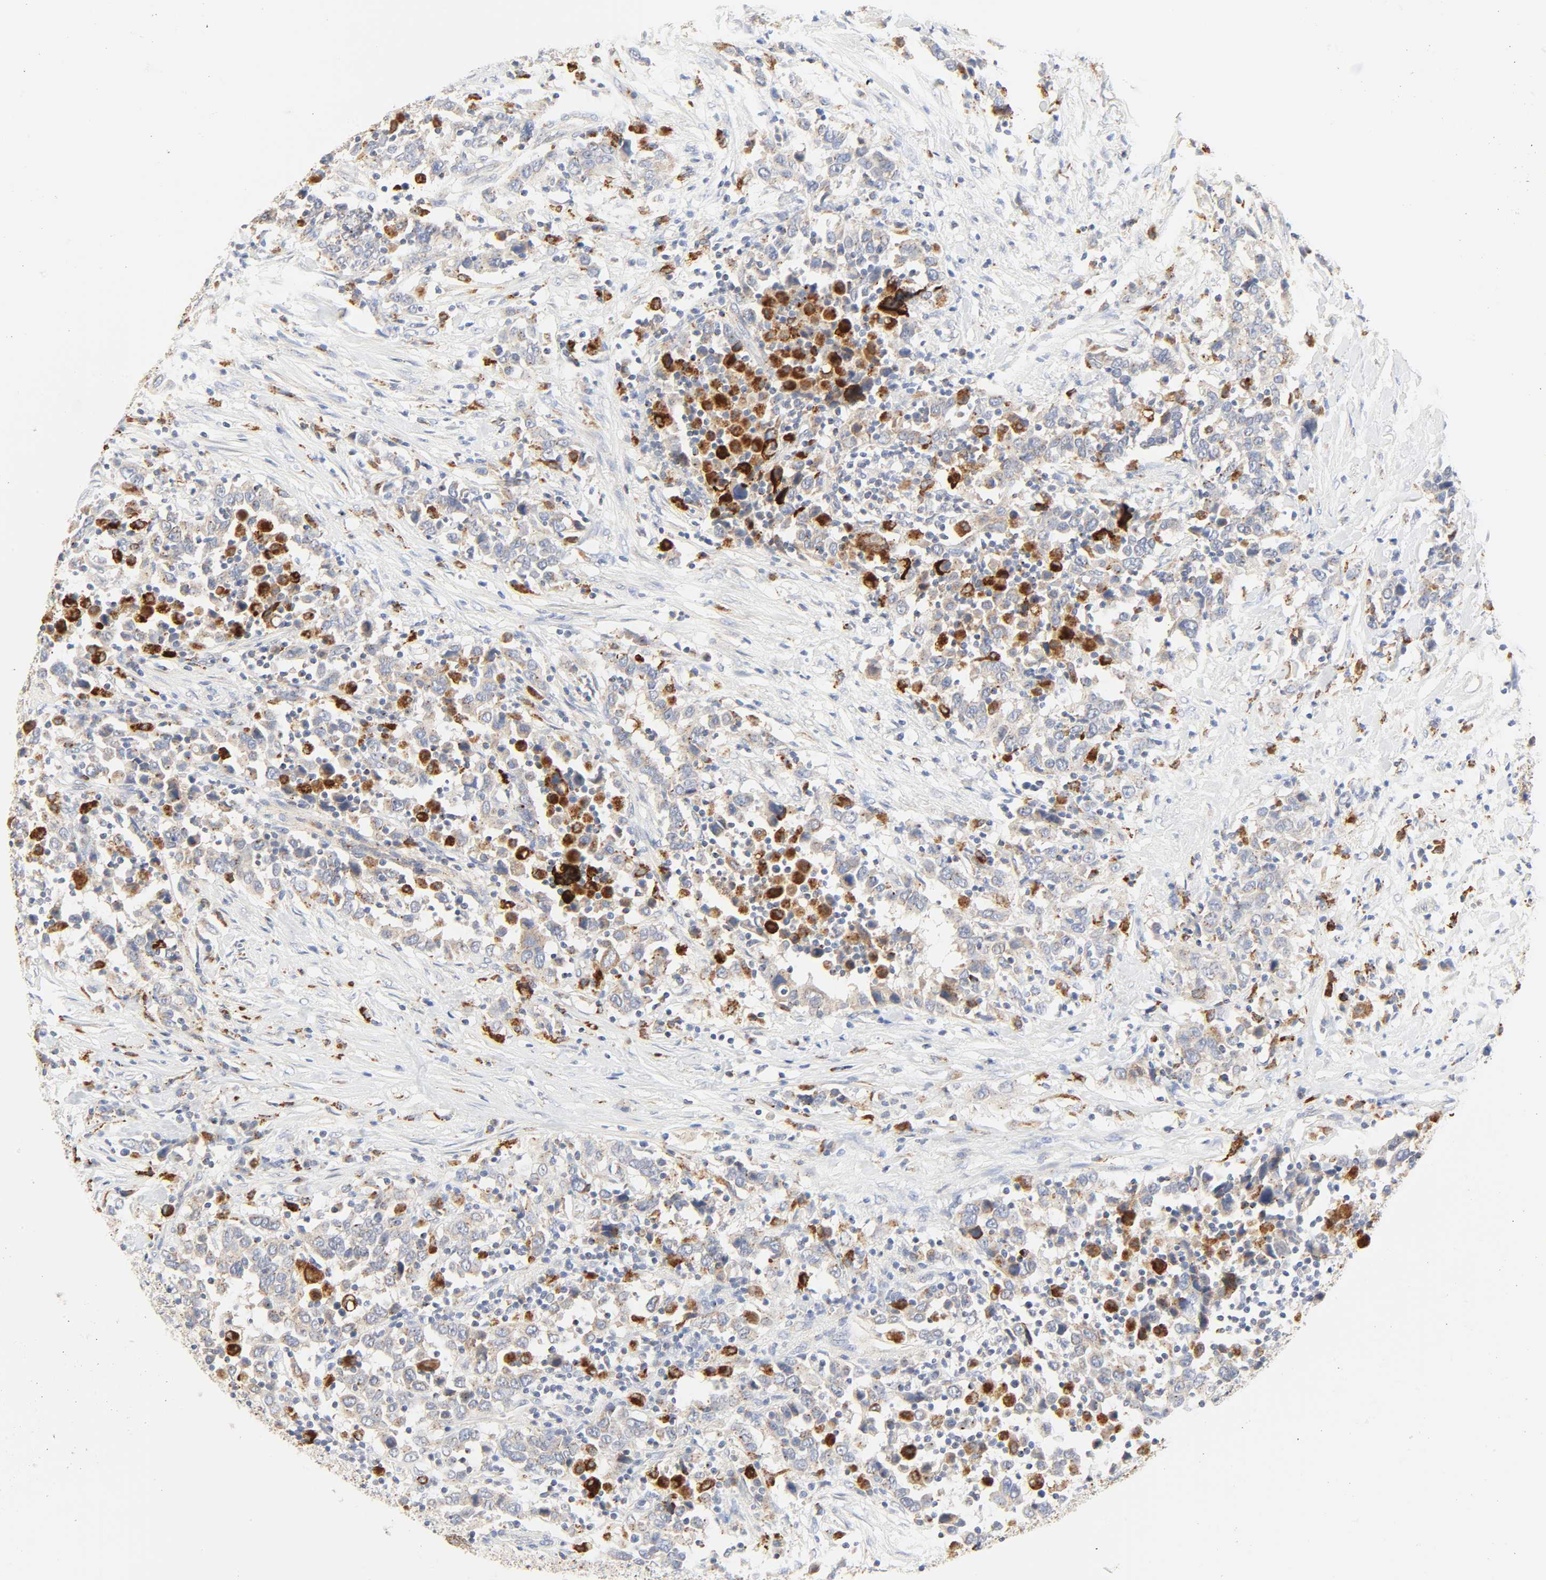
{"staining": {"intensity": "negative", "quantity": "none", "location": "none"}, "tissue": "urothelial cancer", "cell_type": "Tumor cells", "image_type": "cancer", "snomed": [{"axis": "morphology", "description": "Urothelial carcinoma, High grade"}, {"axis": "topography", "description": "Urinary bladder"}], "caption": "Urothelial carcinoma (high-grade) stained for a protein using IHC shows no expression tumor cells.", "gene": "CAMK2A", "patient": {"sex": "male", "age": 61}}